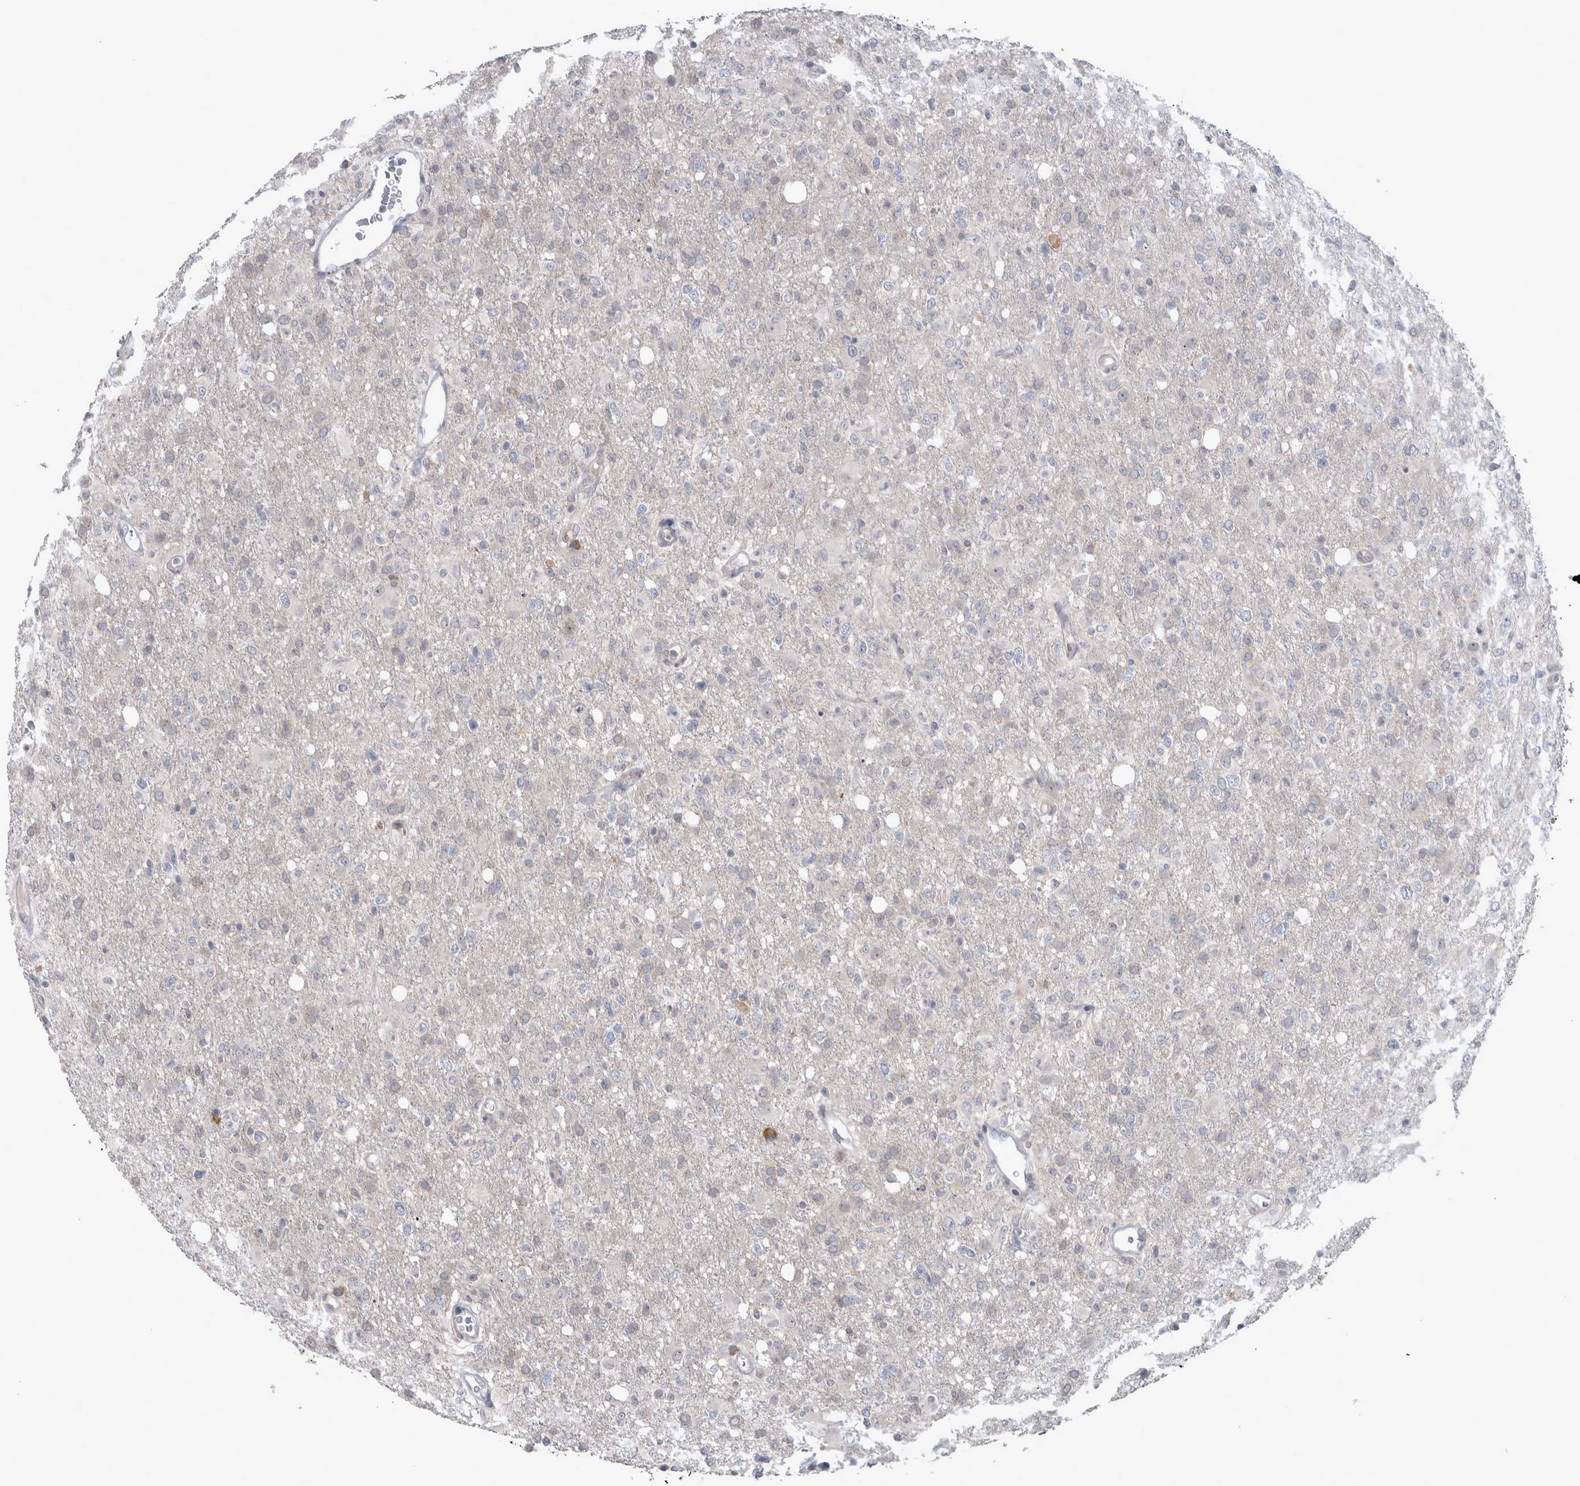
{"staining": {"intensity": "negative", "quantity": "none", "location": "none"}, "tissue": "glioma", "cell_type": "Tumor cells", "image_type": "cancer", "snomed": [{"axis": "morphology", "description": "Glioma, malignant, High grade"}, {"axis": "topography", "description": "Brain"}], "caption": "The immunohistochemistry image has no significant expression in tumor cells of glioma tissue. Brightfield microscopy of immunohistochemistry stained with DAB (3,3'-diaminobenzidine) (brown) and hematoxylin (blue), captured at high magnification.", "gene": "CUL2", "patient": {"sex": "female", "age": 57}}